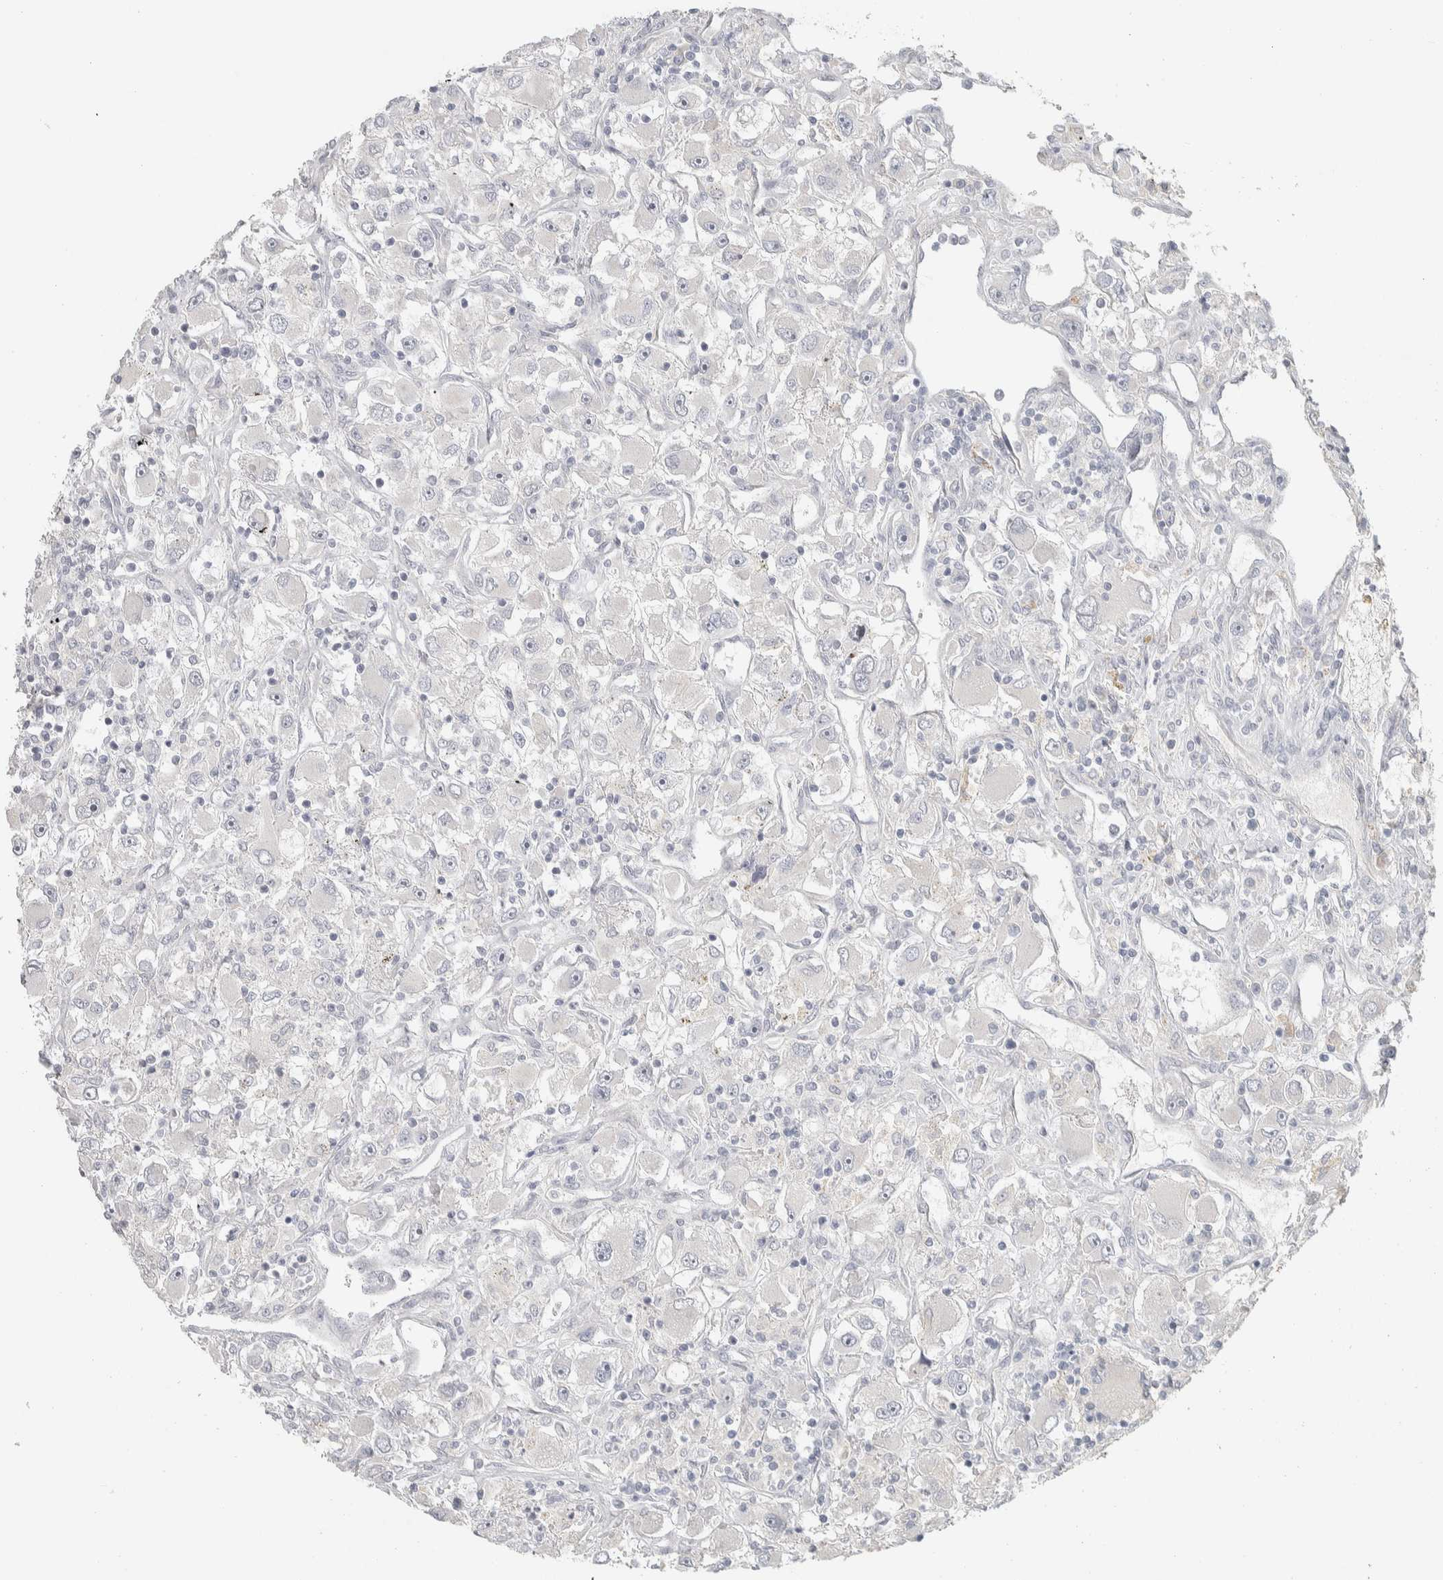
{"staining": {"intensity": "negative", "quantity": "none", "location": "none"}, "tissue": "renal cancer", "cell_type": "Tumor cells", "image_type": "cancer", "snomed": [{"axis": "morphology", "description": "Adenocarcinoma, NOS"}, {"axis": "topography", "description": "Kidney"}], "caption": "This photomicrograph is of renal cancer (adenocarcinoma) stained with immunohistochemistry to label a protein in brown with the nuclei are counter-stained blue. There is no positivity in tumor cells.", "gene": "DCXR", "patient": {"sex": "female", "age": 52}}